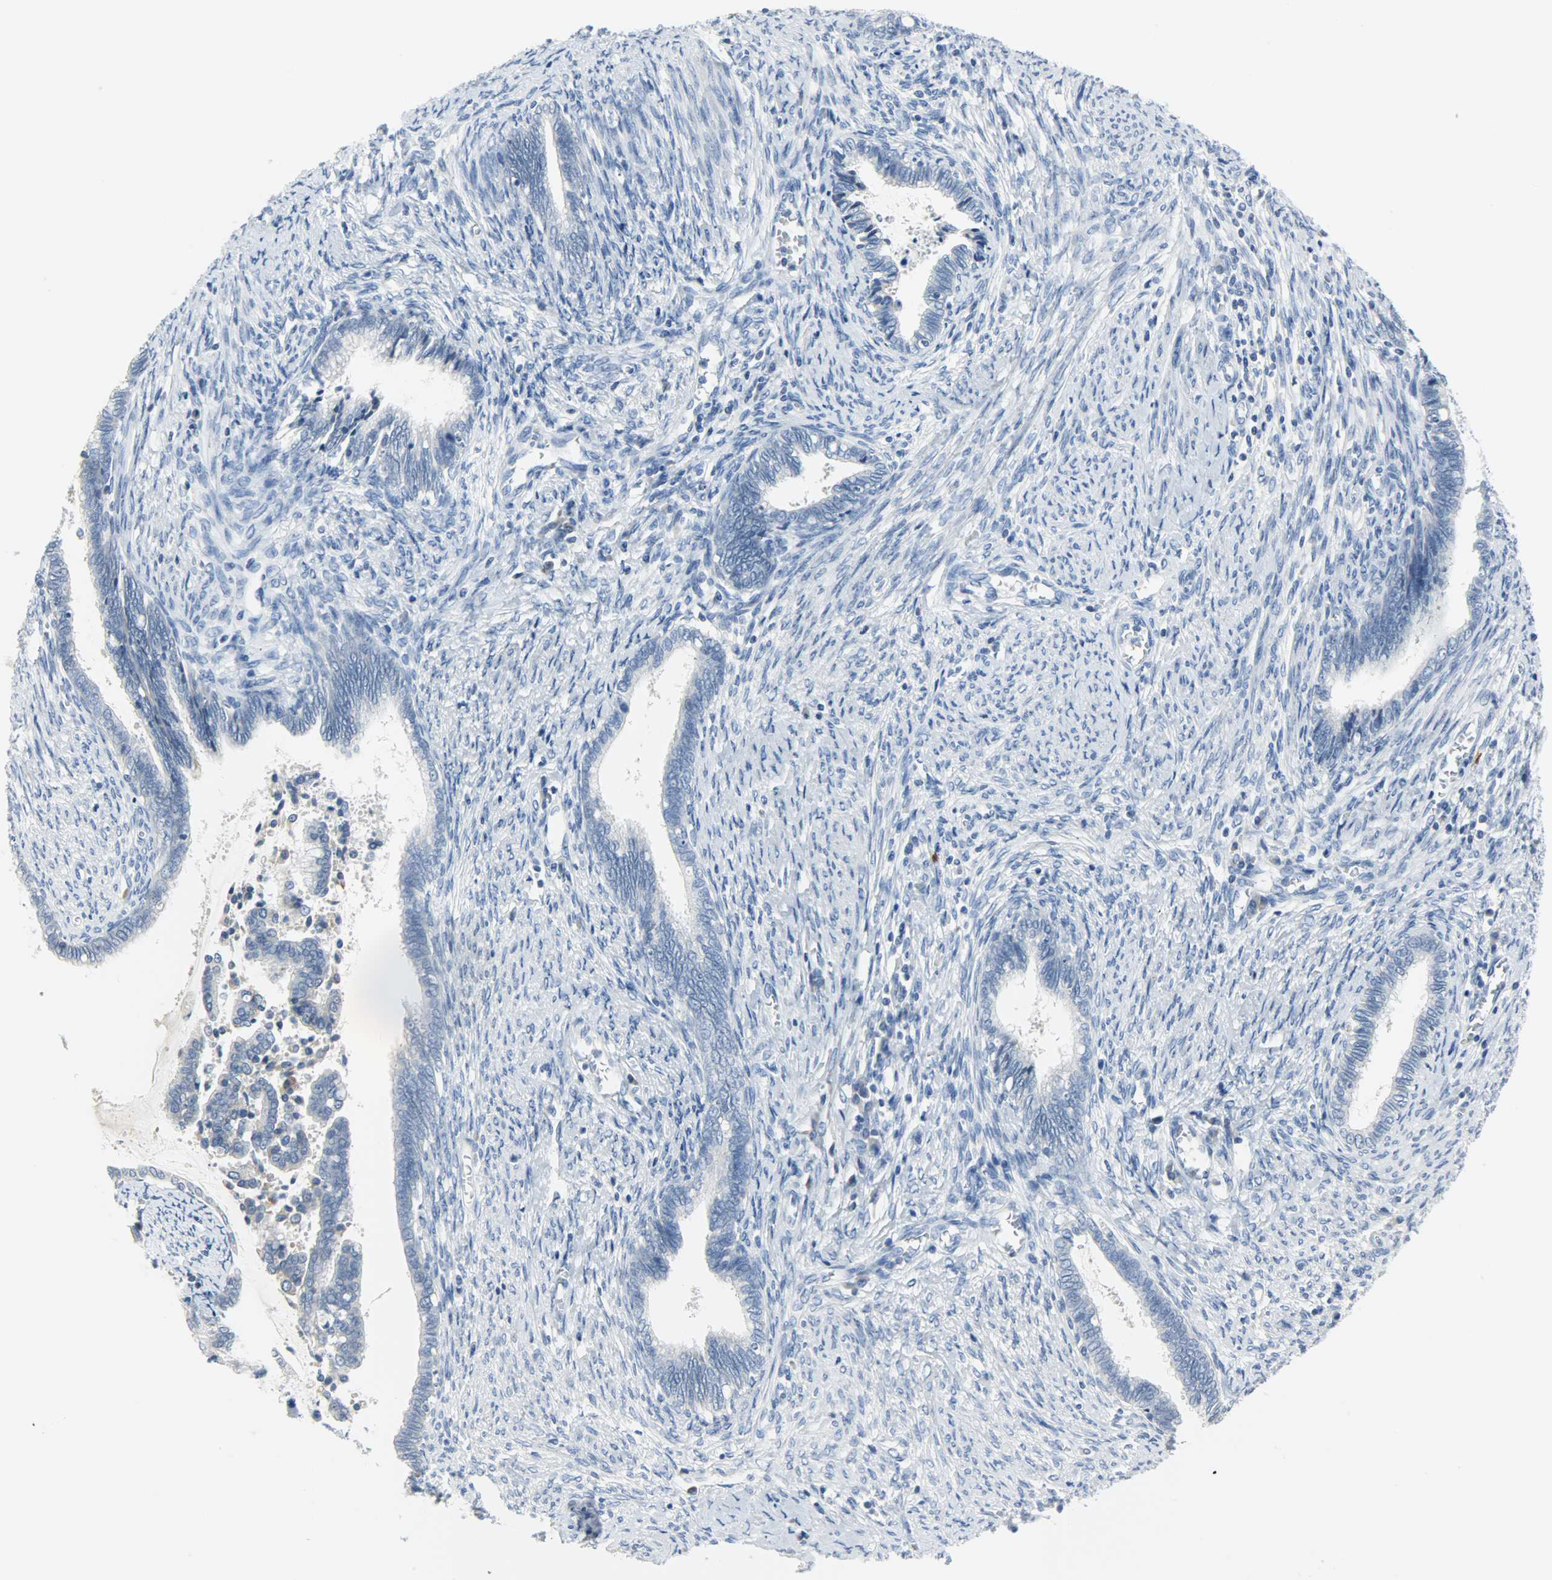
{"staining": {"intensity": "negative", "quantity": "none", "location": "none"}, "tissue": "cervical cancer", "cell_type": "Tumor cells", "image_type": "cancer", "snomed": [{"axis": "morphology", "description": "Adenocarcinoma, NOS"}, {"axis": "topography", "description": "Cervix"}], "caption": "Immunohistochemistry of adenocarcinoma (cervical) displays no staining in tumor cells.", "gene": "CEBPE", "patient": {"sex": "female", "age": 44}}